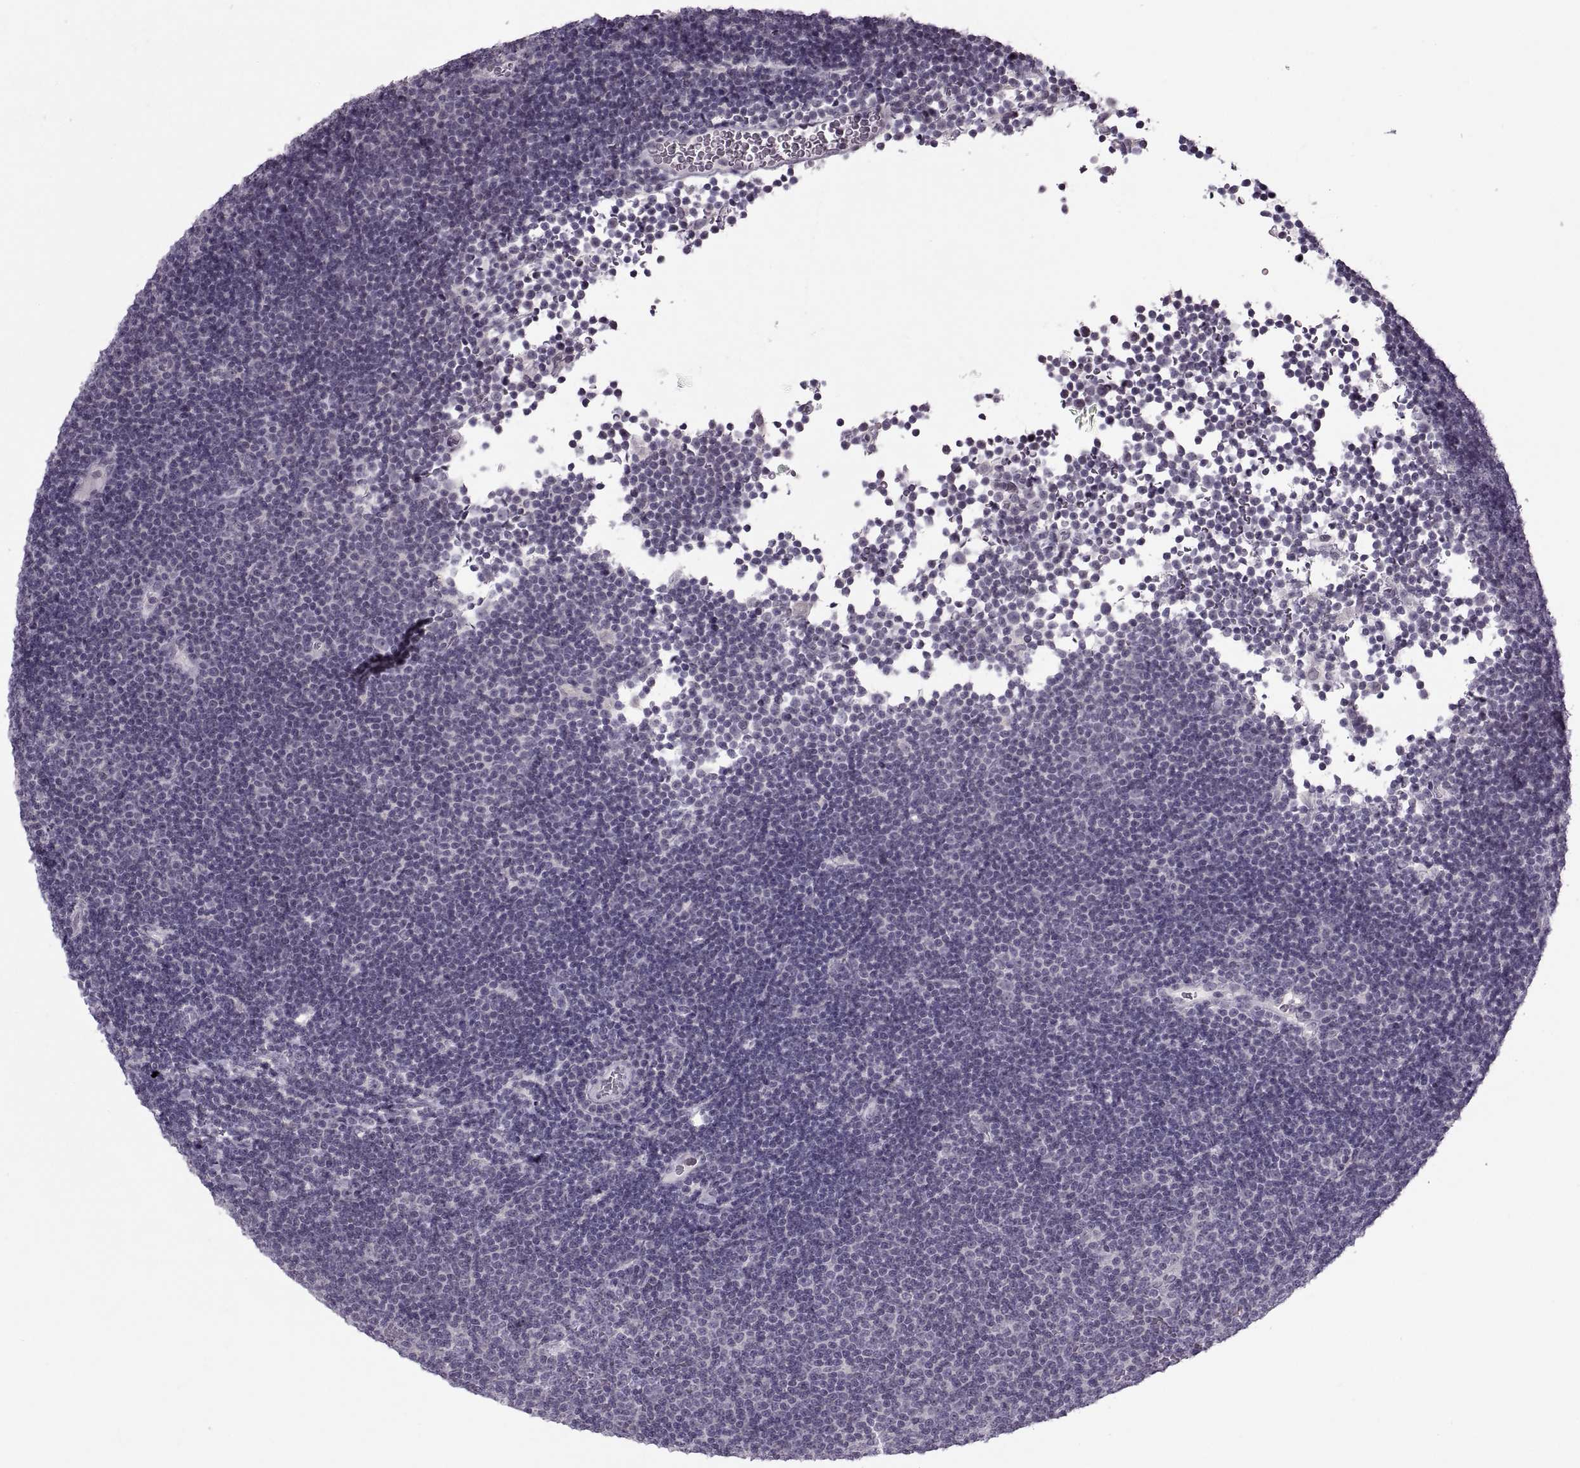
{"staining": {"intensity": "negative", "quantity": "none", "location": "none"}, "tissue": "lymphoma", "cell_type": "Tumor cells", "image_type": "cancer", "snomed": [{"axis": "morphology", "description": "Malignant lymphoma, non-Hodgkin's type, Low grade"}, {"axis": "topography", "description": "Brain"}], "caption": "This photomicrograph is of malignant lymphoma, non-Hodgkin's type (low-grade) stained with IHC to label a protein in brown with the nuclei are counter-stained blue. There is no expression in tumor cells.", "gene": "MGAT4D", "patient": {"sex": "female", "age": 66}}